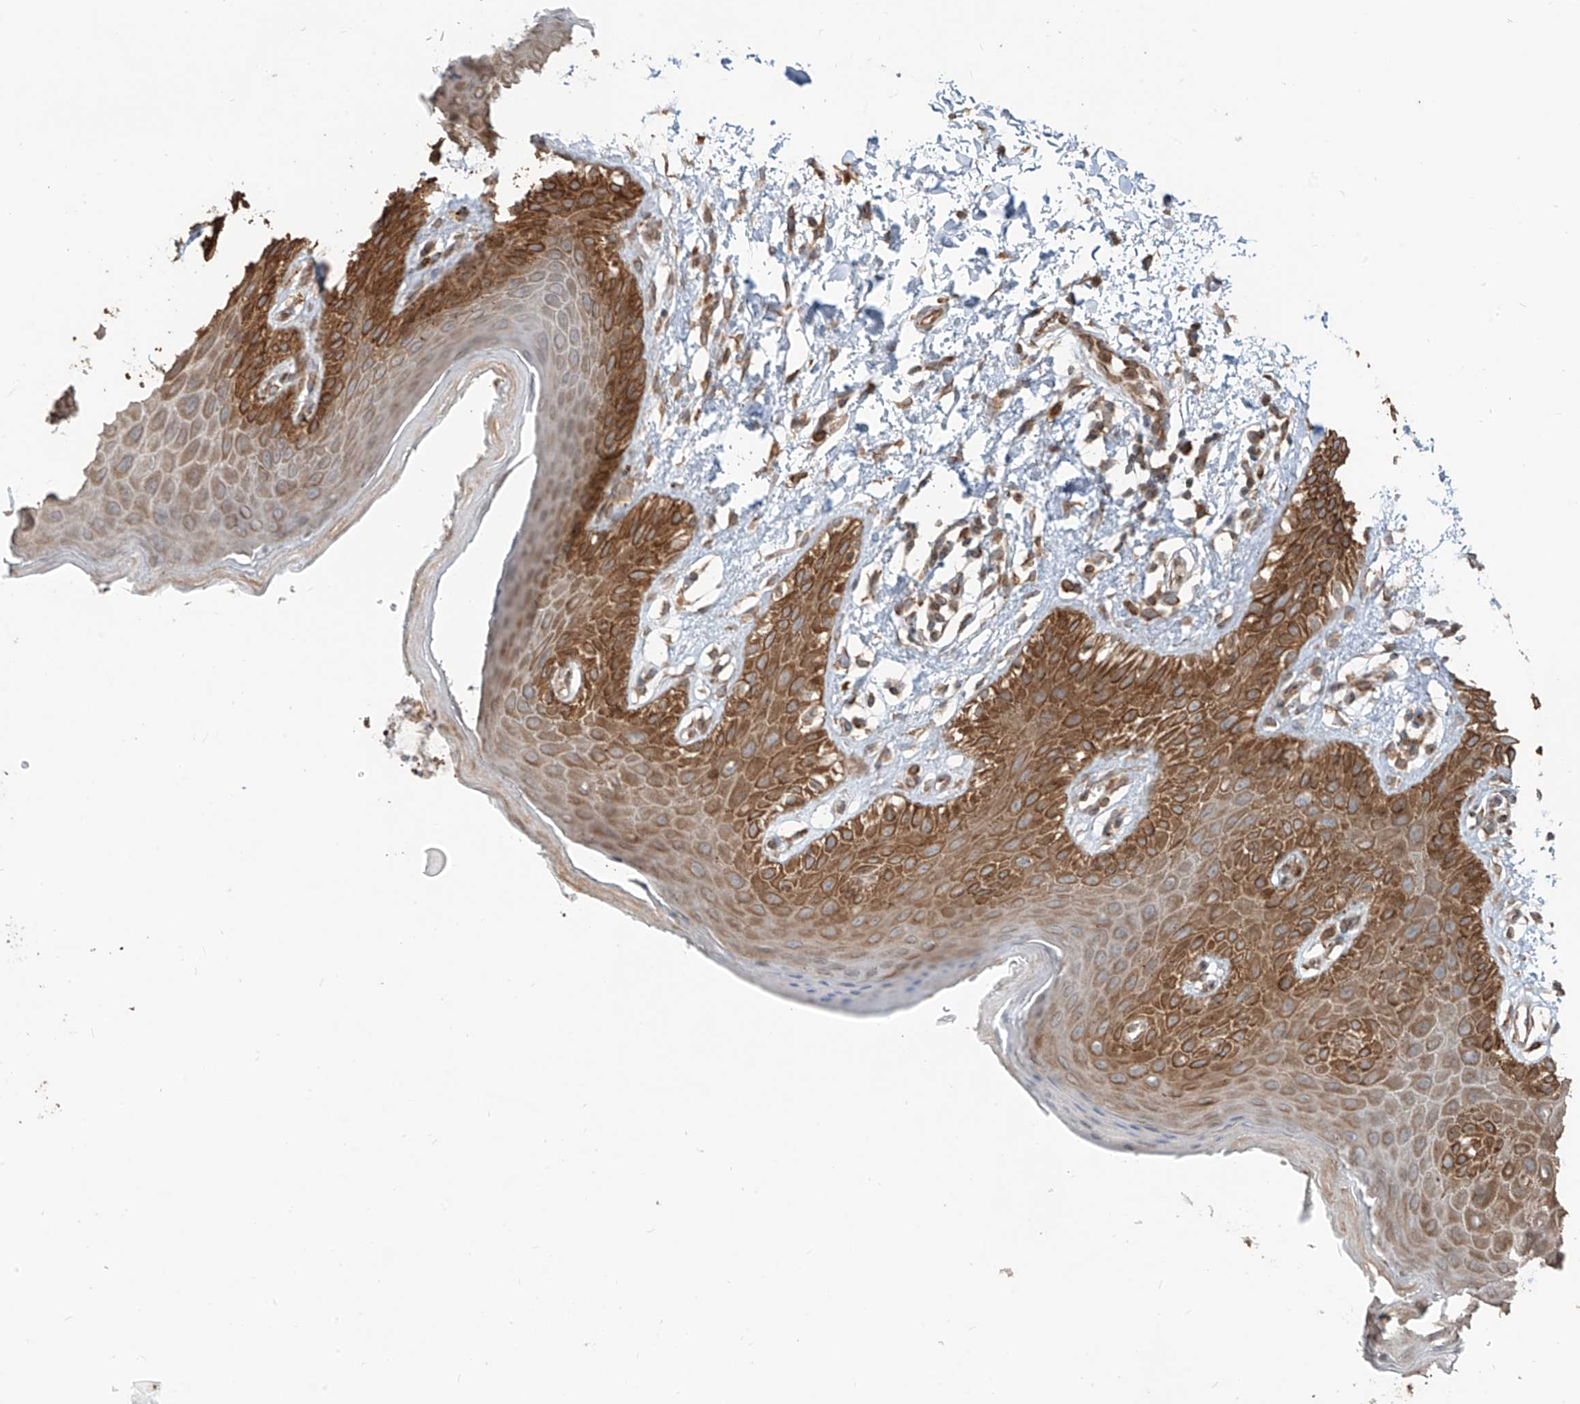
{"staining": {"intensity": "strong", "quantity": "25%-75%", "location": "cytoplasmic/membranous"}, "tissue": "skin", "cell_type": "Epidermal cells", "image_type": "normal", "snomed": [{"axis": "morphology", "description": "Normal tissue, NOS"}, {"axis": "topography", "description": "Anal"}], "caption": "Epidermal cells exhibit strong cytoplasmic/membranous staining in about 25%-75% of cells in benign skin. (DAB (3,3'-diaminobenzidine) = brown stain, brightfield microscopy at high magnification).", "gene": "CEP162", "patient": {"sex": "male", "age": 44}}